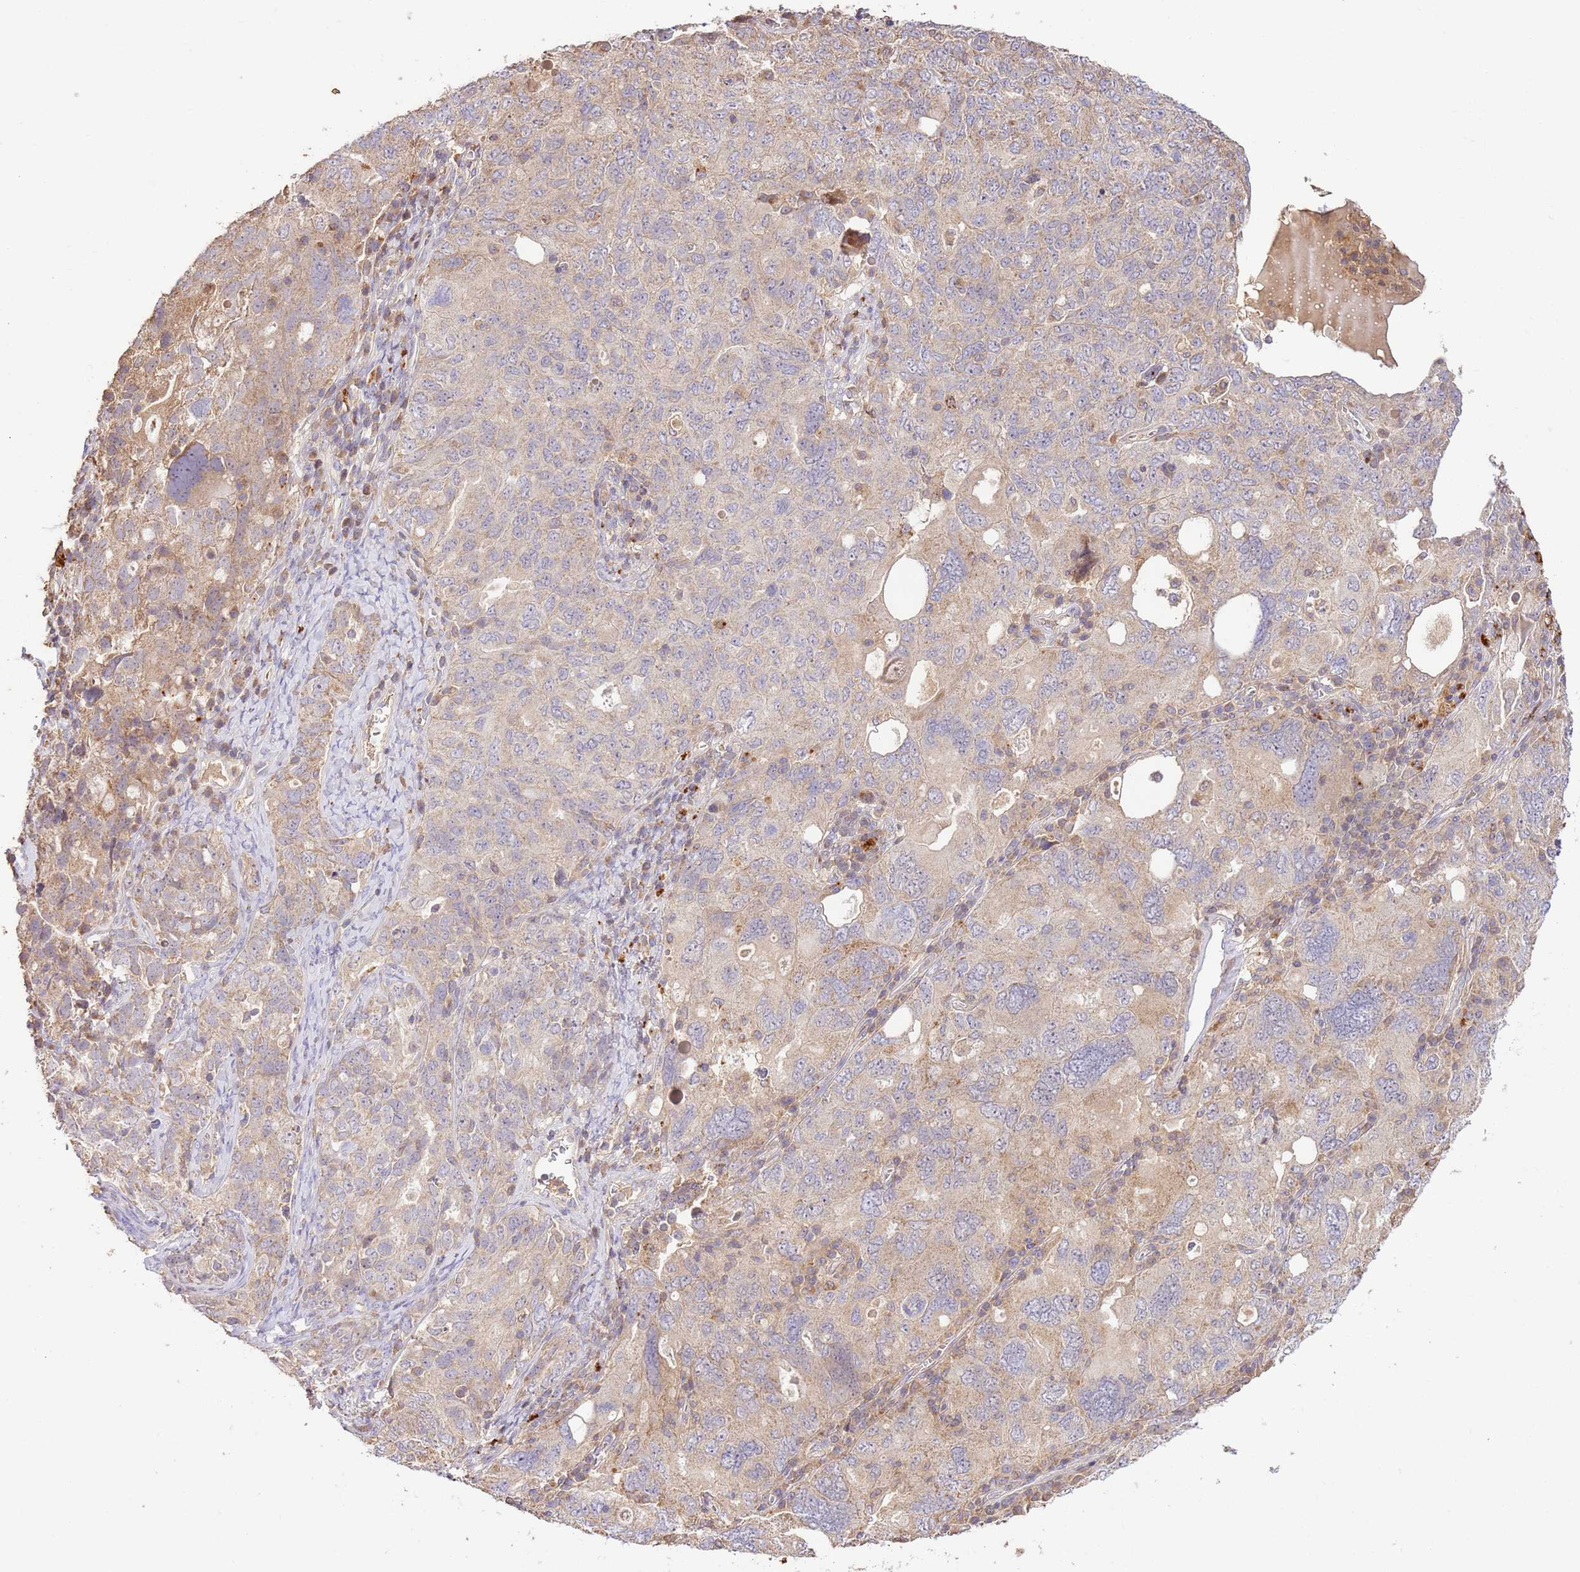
{"staining": {"intensity": "weak", "quantity": "25%-75%", "location": "cytoplasmic/membranous"}, "tissue": "ovarian cancer", "cell_type": "Tumor cells", "image_type": "cancer", "snomed": [{"axis": "morphology", "description": "Carcinoma, endometroid"}, {"axis": "topography", "description": "Ovary"}], "caption": "A high-resolution histopathology image shows immunohistochemistry staining of endometroid carcinoma (ovarian), which reveals weak cytoplasmic/membranous expression in approximately 25%-75% of tumor cells.", "gene": "LRRC28", "patient": {"sex": "female", "age": 62}}